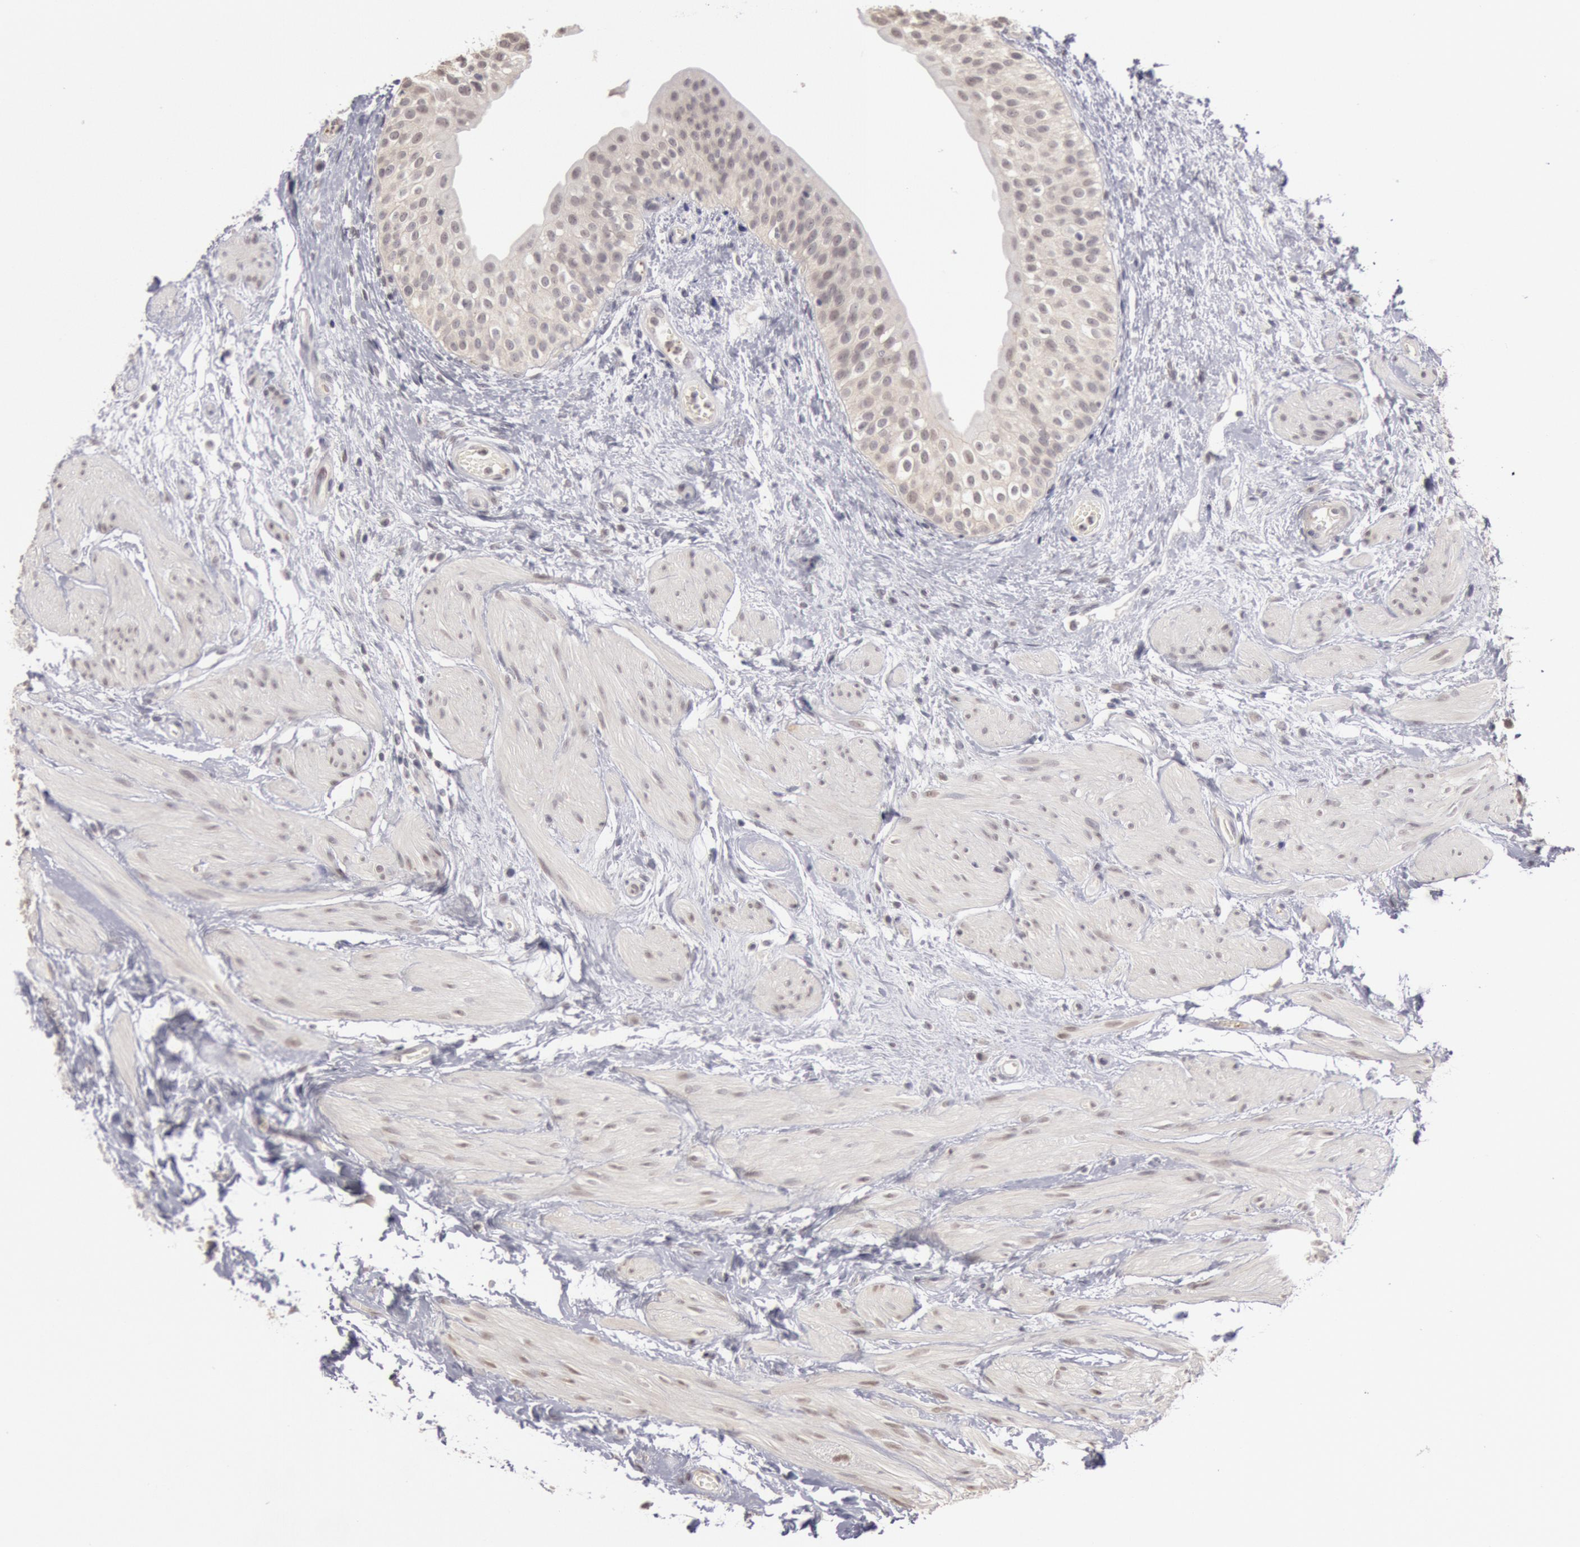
{"staining": {"intensity": "negative", "quantity": "none", "location": "none"}, "tissue": "urinary bladder", "cell_type": "Urothelial cells", "image_type": "normal", "snomed": [{"axis": "morphology", "description": "Normal tissue, NOS"}, {"axis": "topography", "description": "Urinary bladder"}], "caption": "Protein analysis of normal urinary bladder shows no significant expression in urothelial cells.", "gene": "RIMBP3B", "patient": {"sex": "female", "age": 55}}